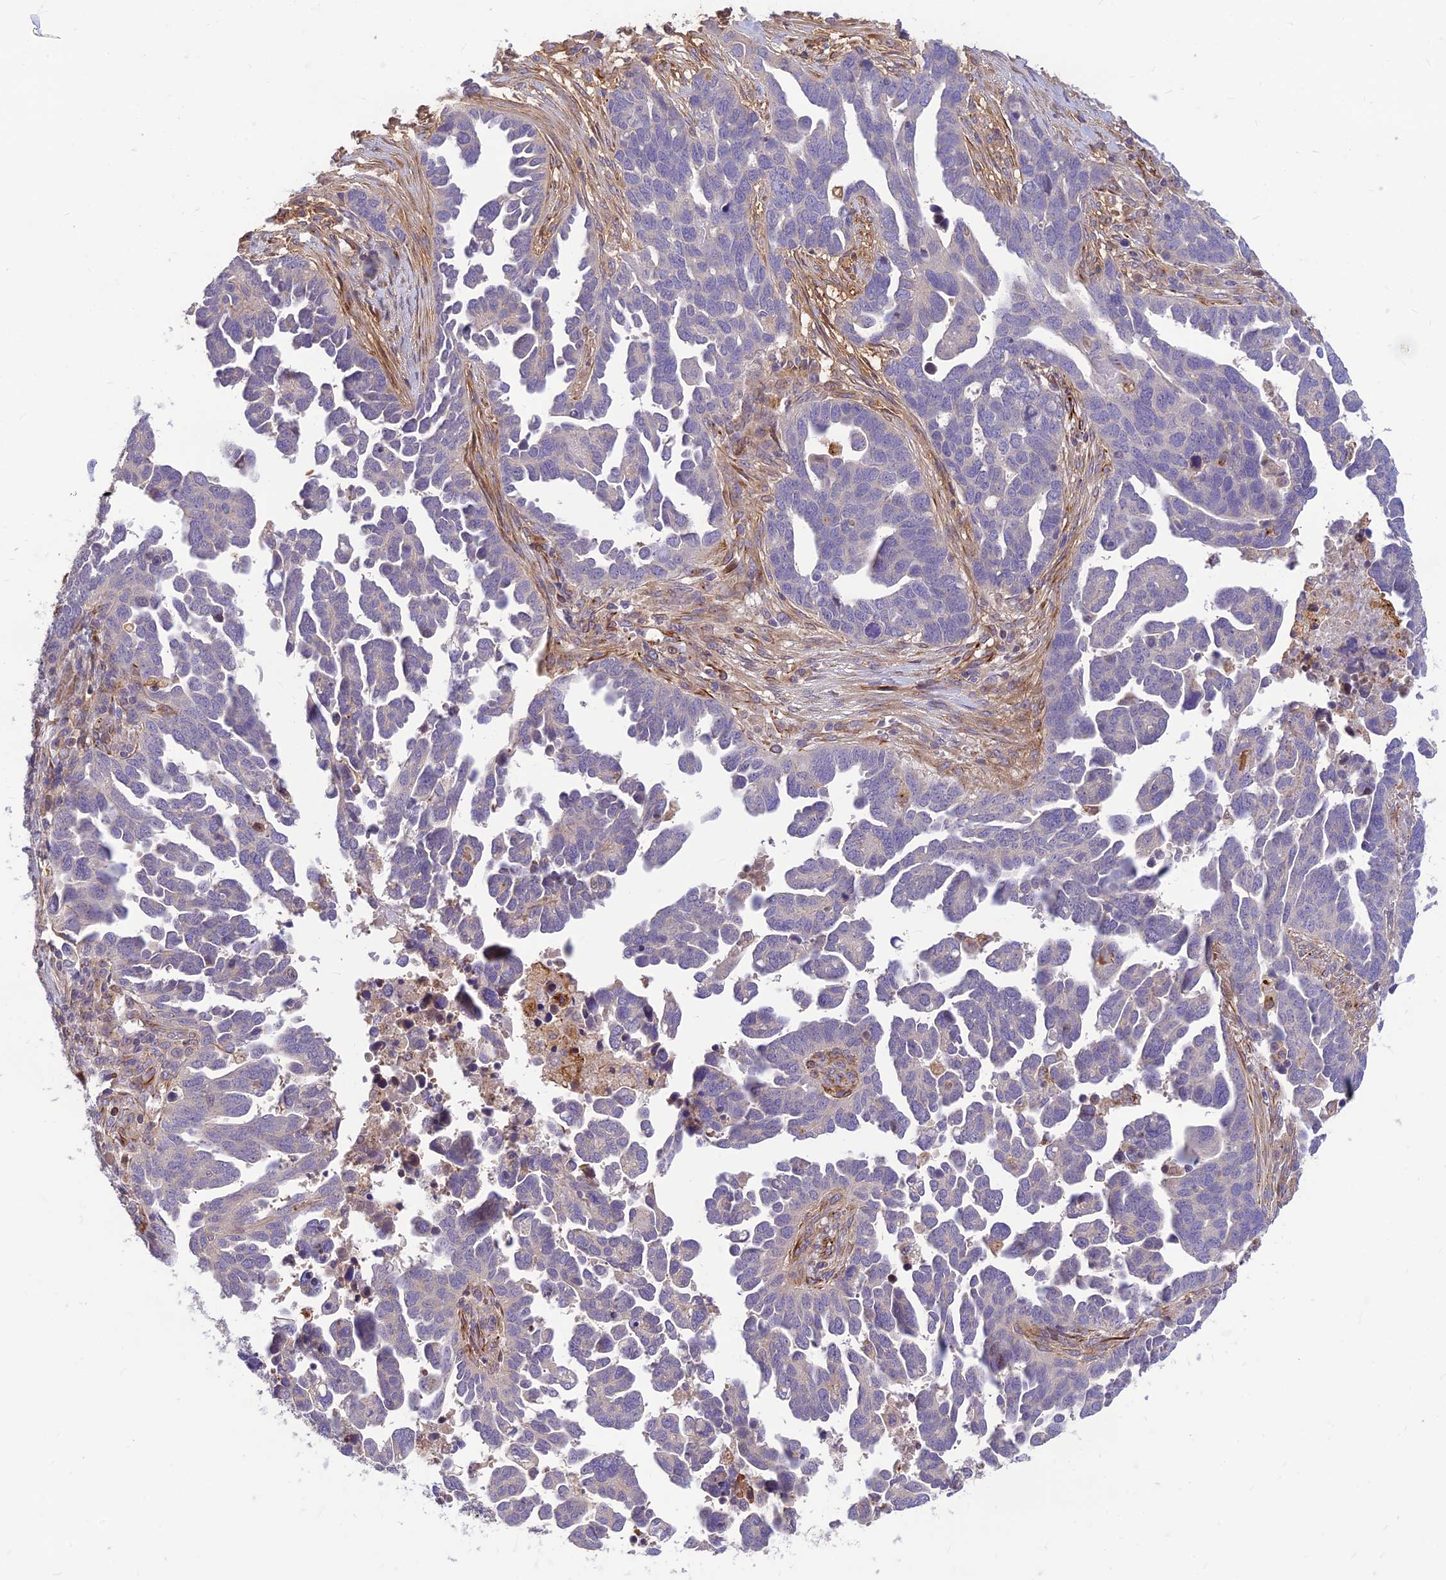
{"staining": {"intensity": "negative", "quantity": "none", "location": "none"}, "tissue": "ovarian cancer", "cell_type": "Tumor cells", "image_type": "cancer", "snomed": [{"axis": "morphology", "description": "Cystadenocarcinoma, serous, NOS"}, {"axis": "topography", "description": "Ovary"}], "caption": "Protein analysis of ovarian cancer (serous cystadenocarcinoma) displays no significant positivity in tumor cells.", "gene": "ST8SIA5", "patient": {"sex": "female", "age": 54}}